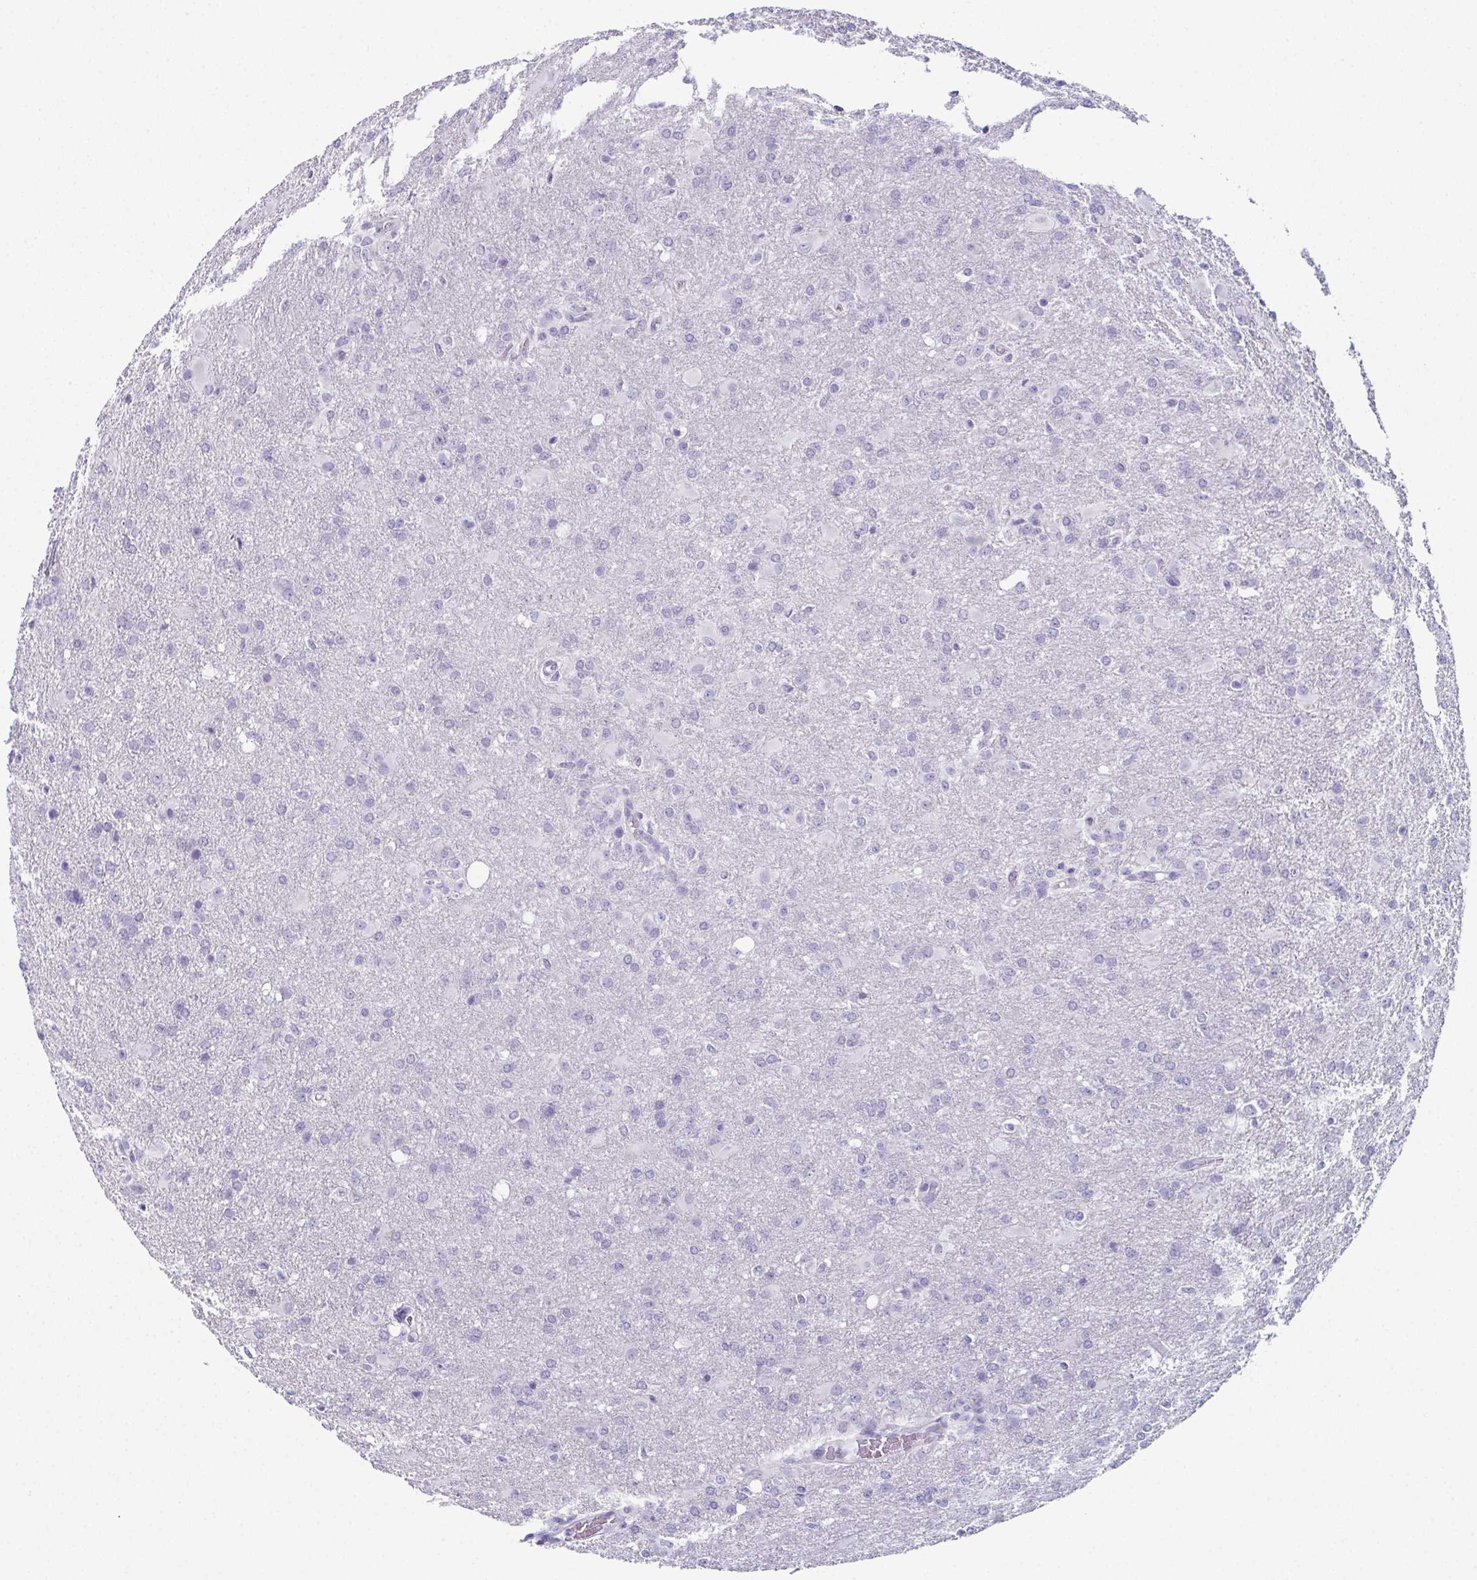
{"staining": {"intensity": "negative", "quantity": "none", "location": "none"}, "tissue": "glioma", "cell_type": "Tumor cells", "image_type": "cancer", "snomed": [{"axis": "morphology", "description": "Glioma, malignant, High grade"}, {"axis": "topography", "description": "Brain"}], "caption": "High power microscopy image of an immunohistochemistry histopathology image of malignant high-grade glioma, revealing no significant staining in tumor cells. (DAB immunohistochemistry (IHC), high magnification).", "gene": "ENKUR", "patient": {"sex": "male", "age": 68}}